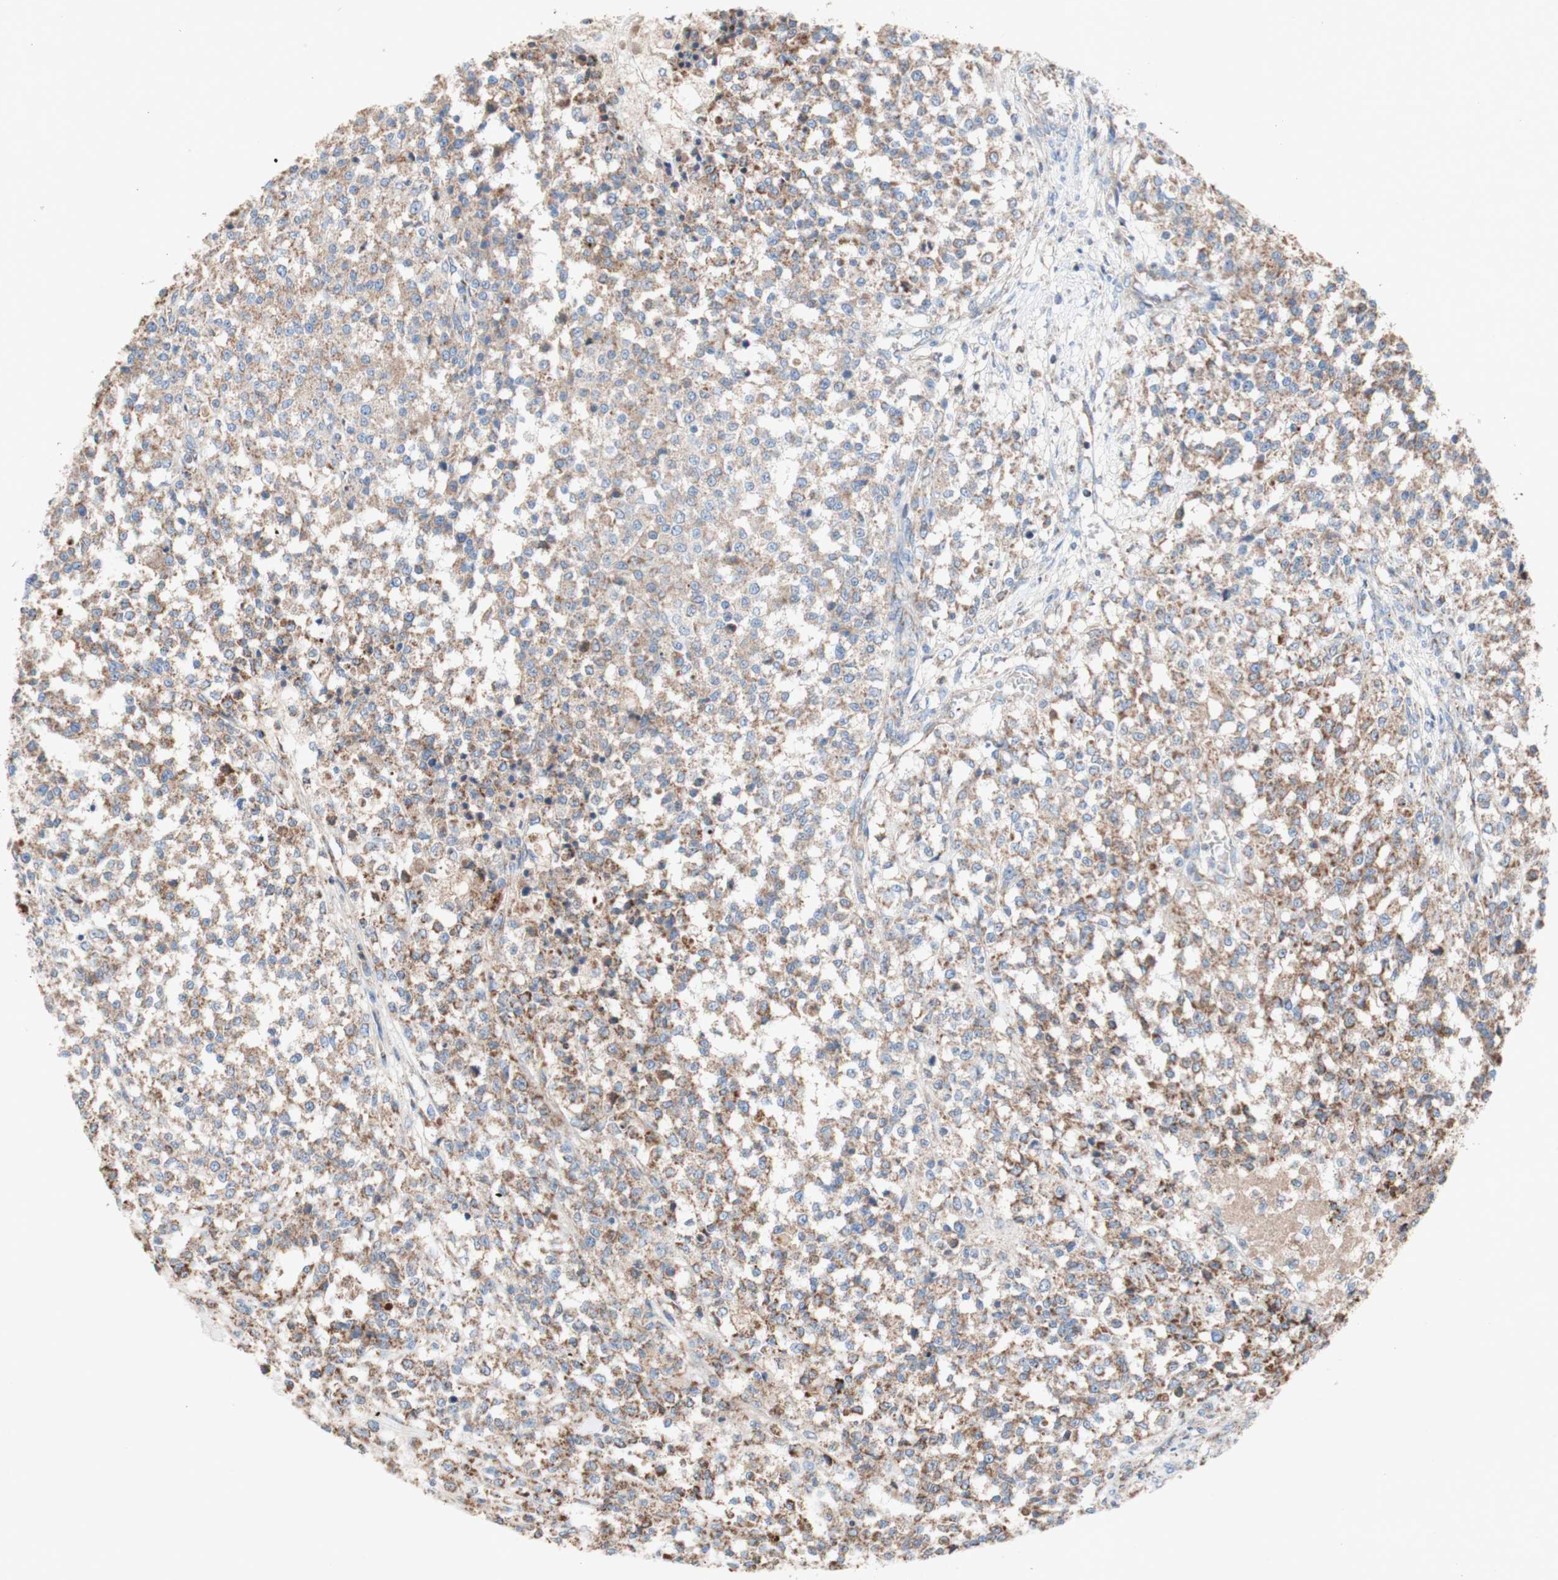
{"staining": {"intensity": "moderate", "quantity": ">75%", "location": "cytoplasmic/membranous"}, "tissue": "testis cancer", "cell_type": "Tumor cells", "image_type": "cancer", "snomed": [{"axis": "morphology", "description": "Seminoma, NOS"}, {"axis": "topography", "description": "Testis"}], "caption": "Testis seminoma was stained to show a protein in brown. There is medium levels of moderate cytoplasmic/membranous positivity in approximately >75% of tumor cells. The protein is shown in brown color, while the nuclei are stained blue.", "gene": "SDHB", "patient": {"sex": "male", "age": 59}}